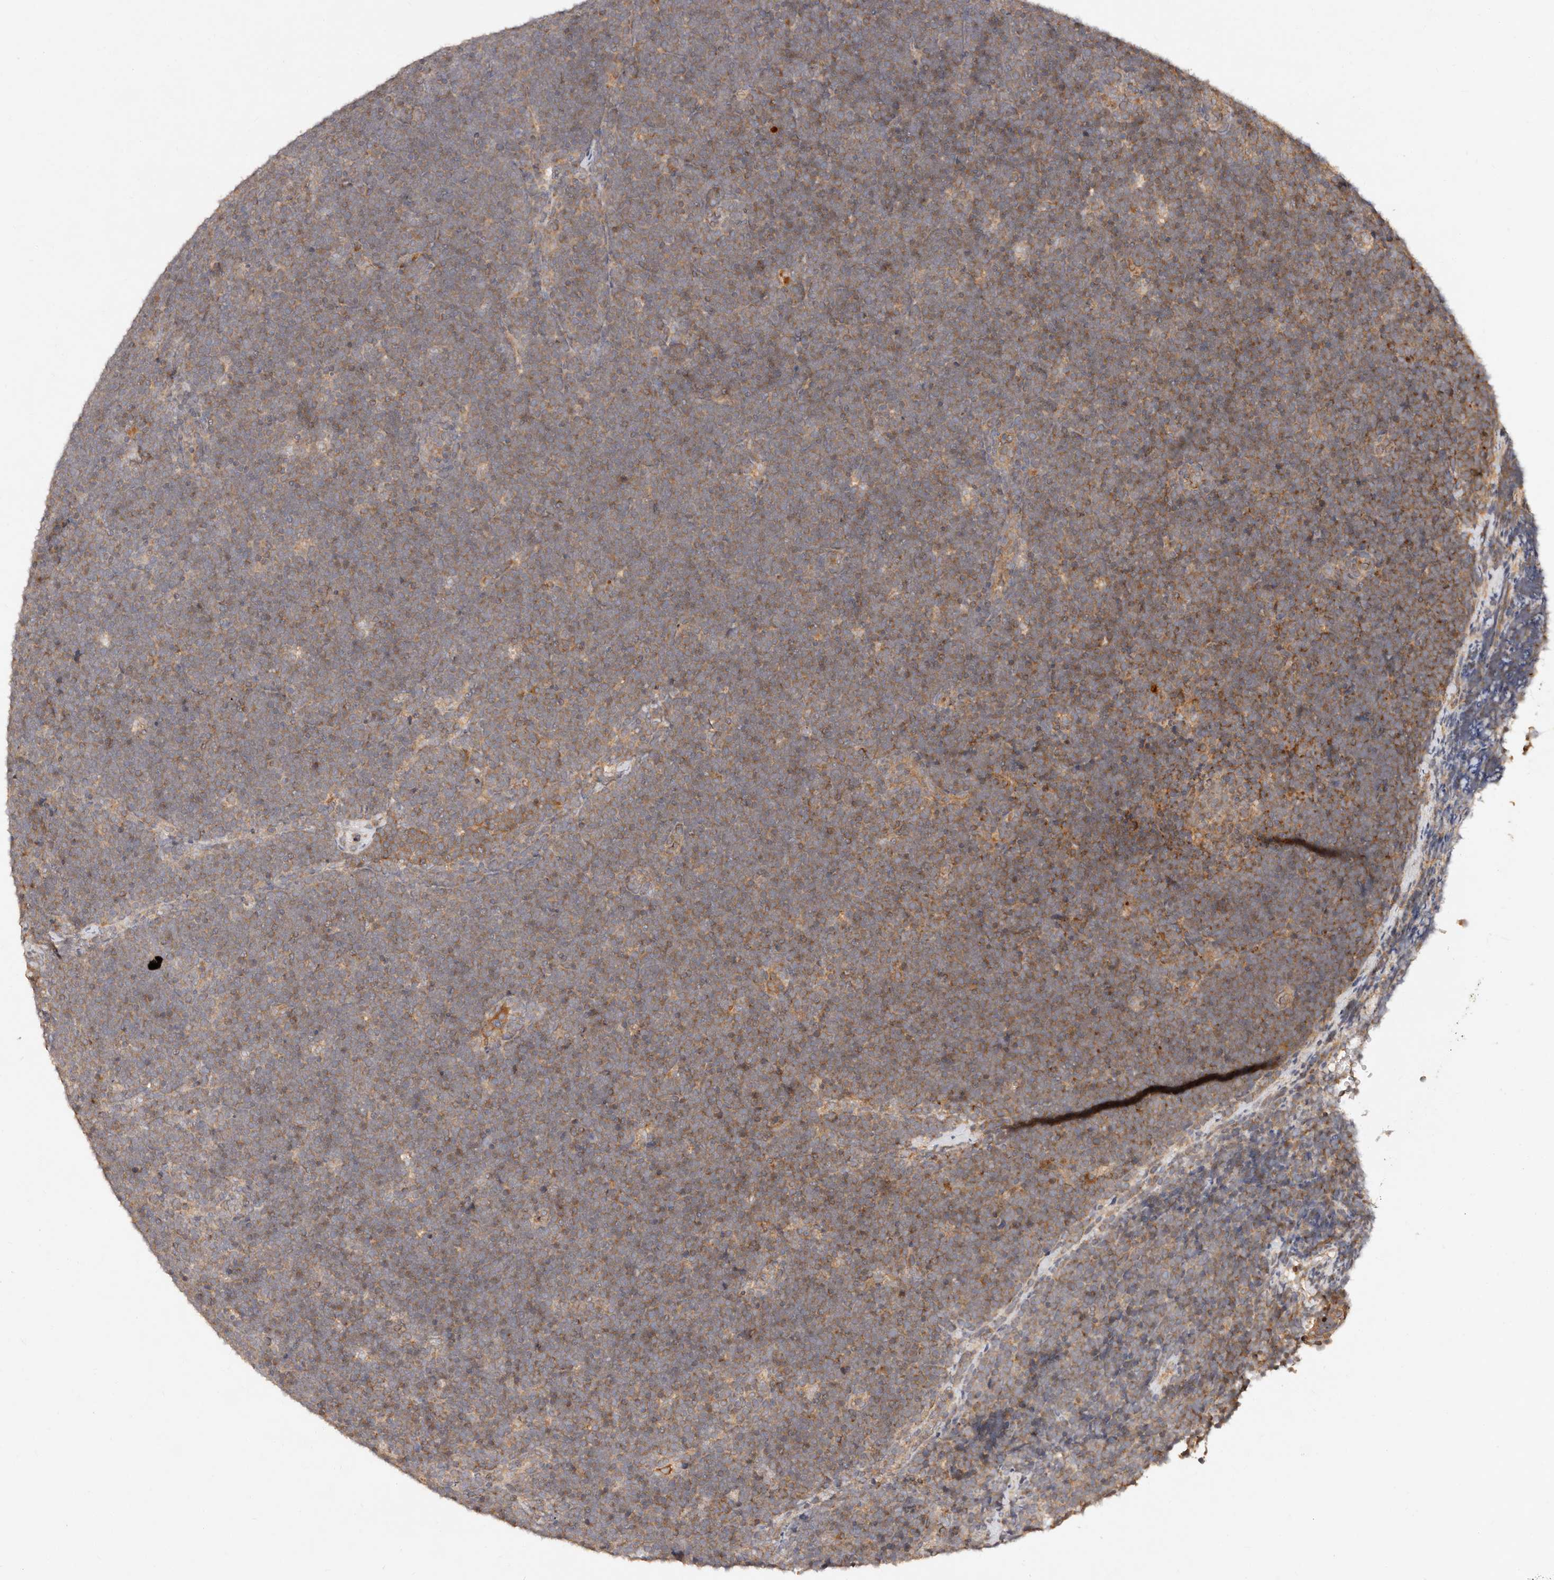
{"staining": {"intensity": "moderate", "quantity": ">75%", "location": "cytoplasmic/membranous"}, "tissue": "lymphoma", "cell_type": "Tumor cells", "image_type": "cancer", "snomed": [{"axis": "morphology", "description": "Malignant lymphoma, non-Hodgkin's type, High grade"}, {"axis": "topography", "description": "Lymph node"}], "caption": "Immunohistochemistry staining of lymphoma, which displays medium levels of moderate cytoplasmic/membranous expression in approximately >75% of tumor cells indicating moderate cytoplasmic/membranous protein staining. The staining was performed using DAB (brown) for protein detection and nuclei were counterstained in hematoxylin (blue).", "gene": "DENND11", "patient": {"sex": "male", "age": 13}}